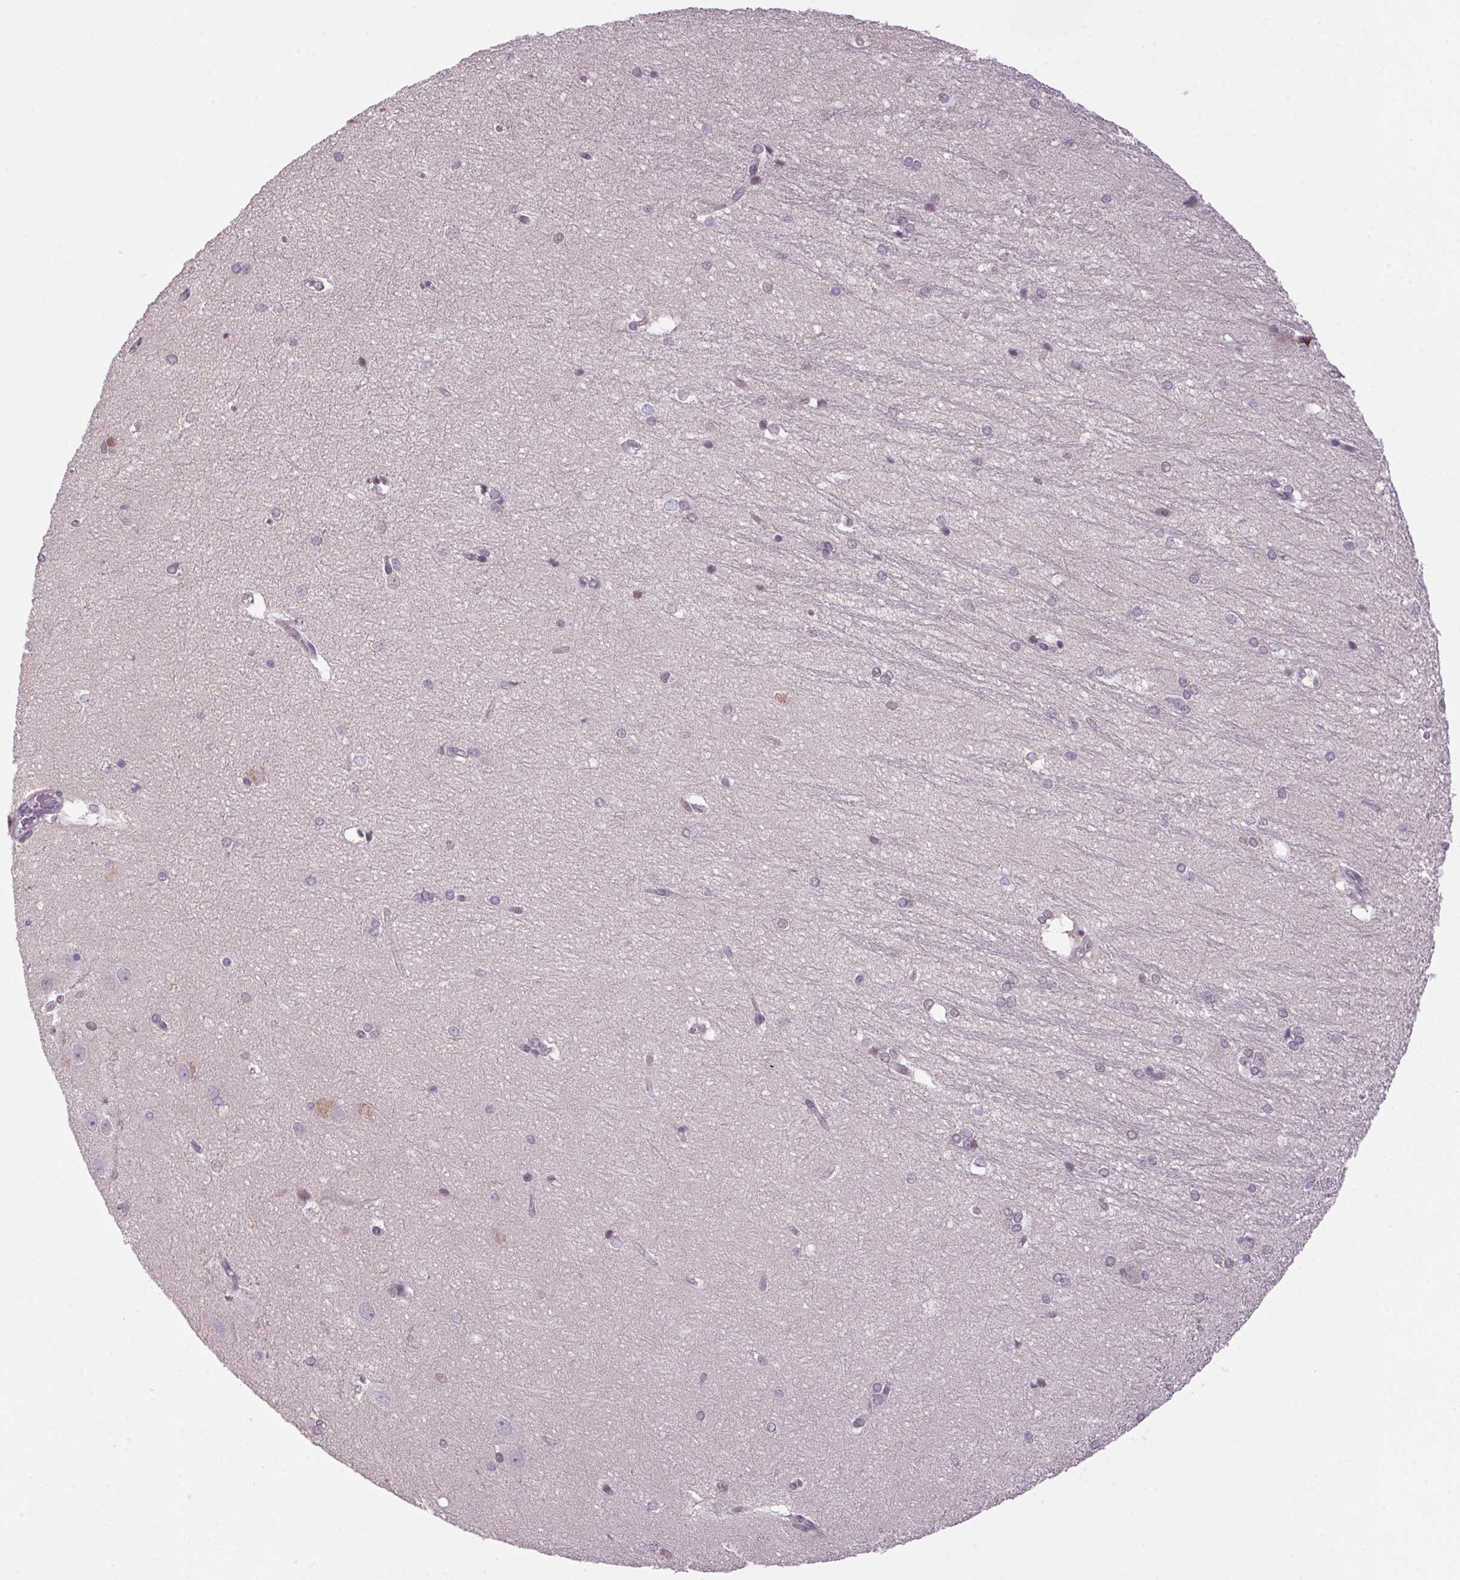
{"staining": {"intensity": "negative", "quantity": "none", "location": "none"}, "tissue": "hippocampus", "cell_type": "Glial cells", "image_type": "normal", "snomed": [{"axis": "morphology", "description": "Normal tissue, NOS"}, {"axis": "topography", "description": "Cerebral cortex"}, {"axis": "topography", "description": "Hippocampus"}], "caption": "Immunohistochemistry (IHC) photomicrograph of unremarkable hippocampus: hippocampus stained with DAB displays no significant protein expression in glial cells. Nuclei are stained in blue.", "gene": "AKR1E2", "patient": {"sex": "female", "age": 19}}